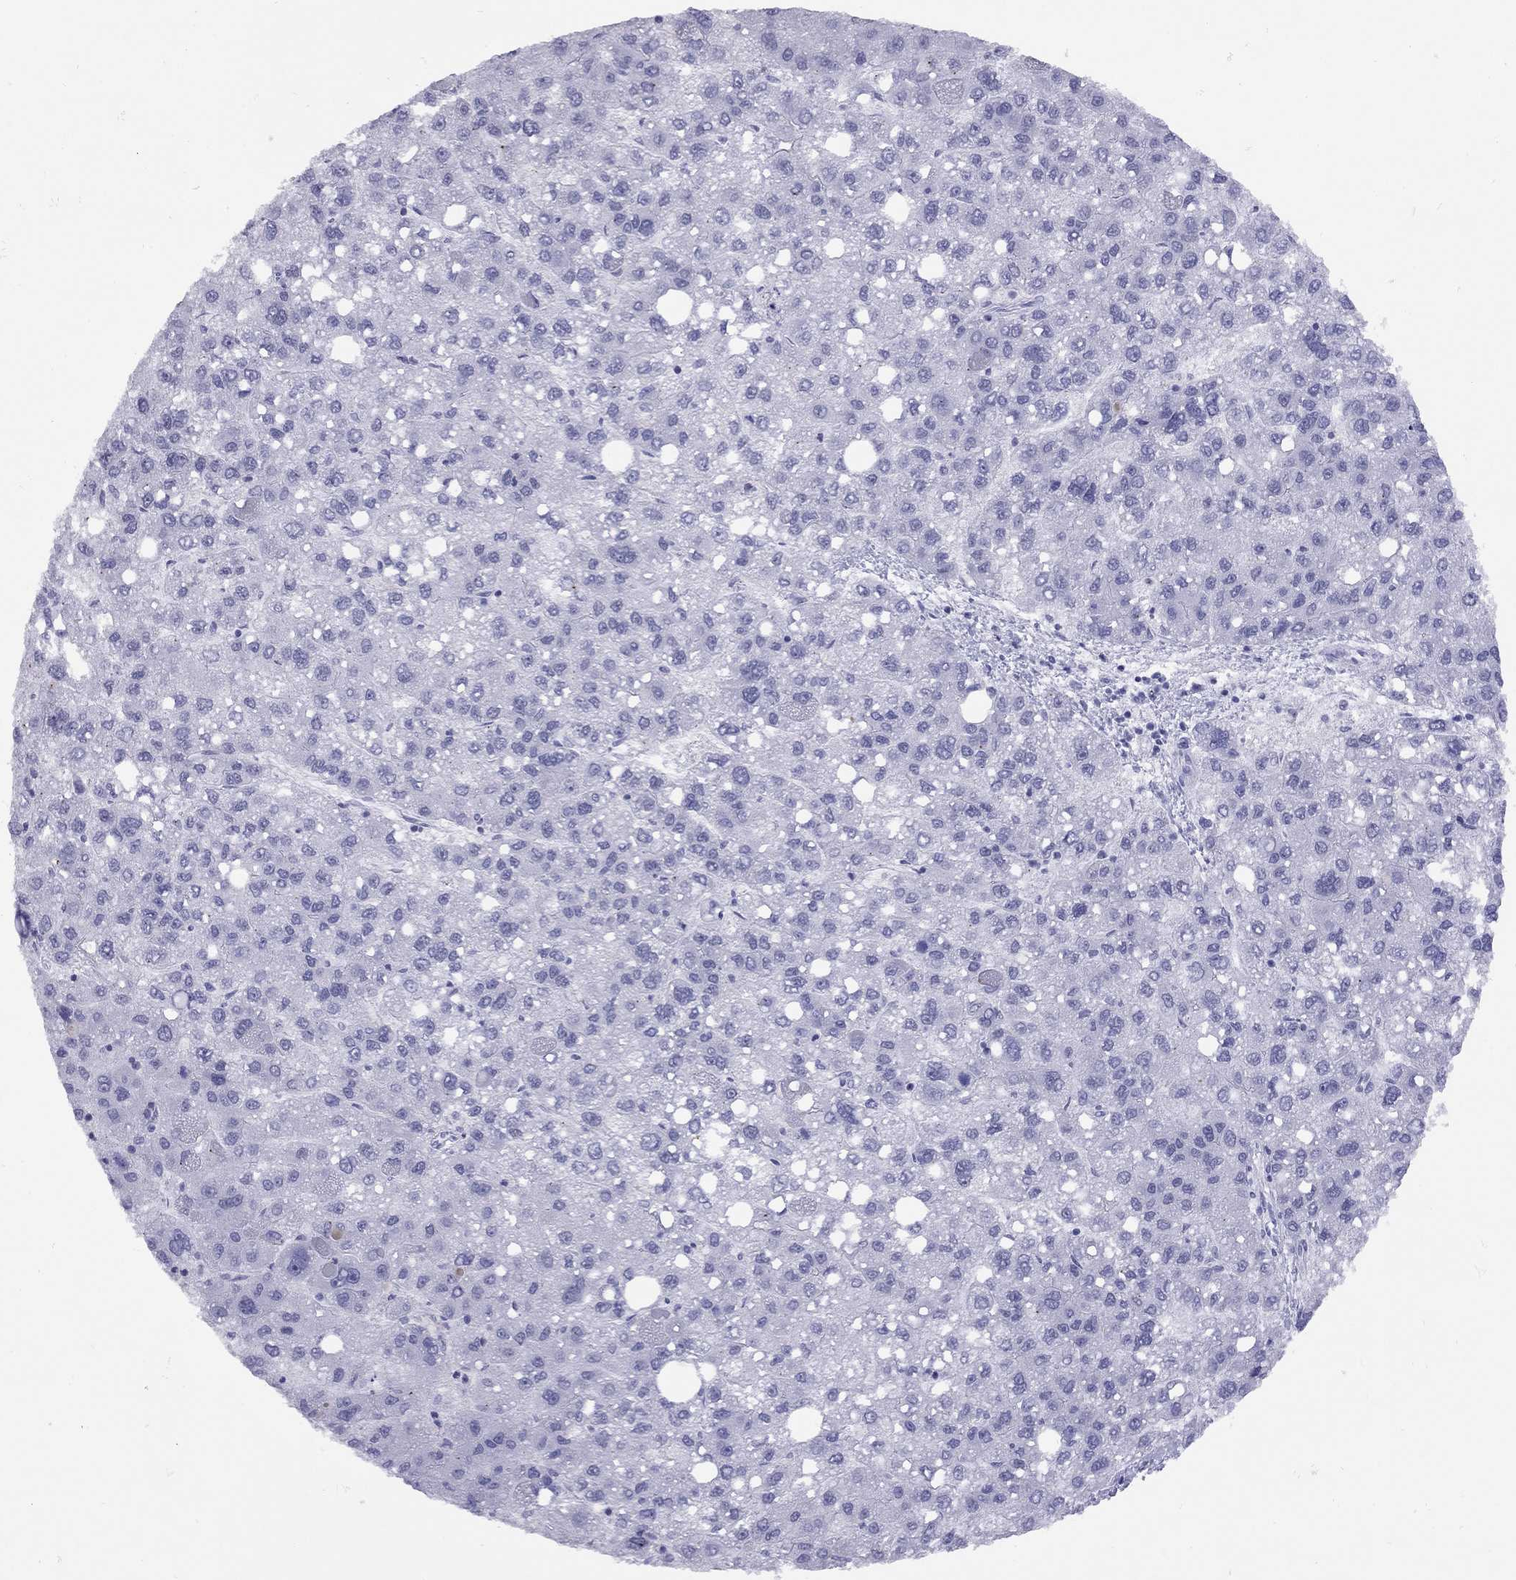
{"staining": {"intensity": "negative", "quantity": "none", "location": "none"}, "tissue": "liver cancer", "cell_type": "Tumor cells", "image_type": "cancer", "snomed": [{"axis": "morphology", "description": "Carcinoma, Hepatocellular, NOS"}, {"axis": "topography", "description": "Liver"}], "caption": "DAB (3,3'-diaminobenzidine) immunohistochemical staining of liver cancer demonstrates no significant expression in tumor cells.", "gene": "LYAR", "patient": {"sex": "female", "age": 82}}